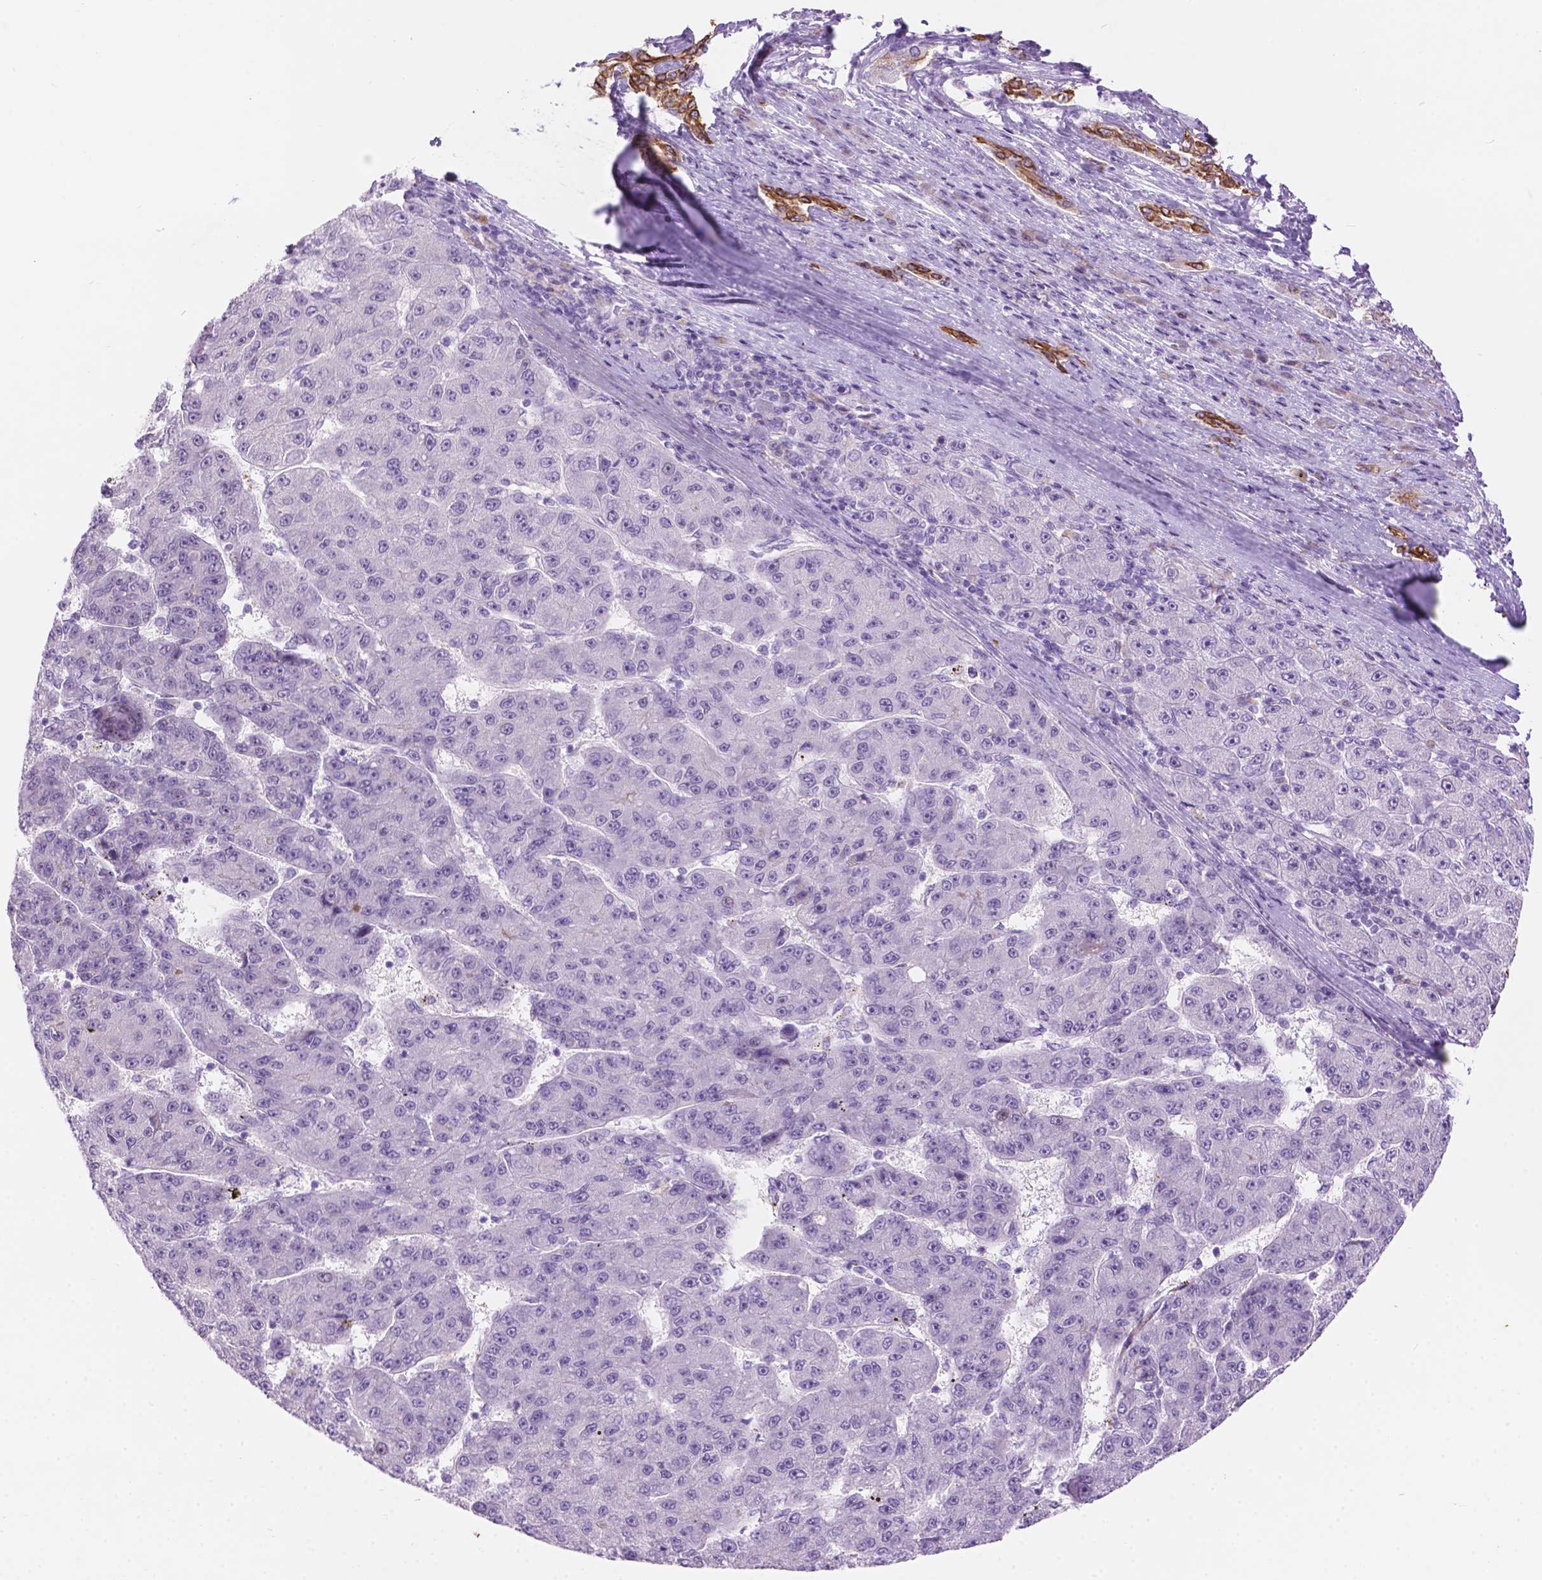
{"staining": {"intensity": "negative", "quantity": "none", "location": "none"}, "tissue": "liver cancer", "cell_type": "Tumor cells", "image_type": "cancer", "snomed": [{"axis": "morphology", "description": "Carcinoma, Hepatocellular, NOS"}, {"axis": "topography", "description": "Liver"}], "caption": "IHC of human liver cancer reveals no positivity in tumor cells.", "gene": "DMWD", "patient": {"sex": "male", "age": 67}}